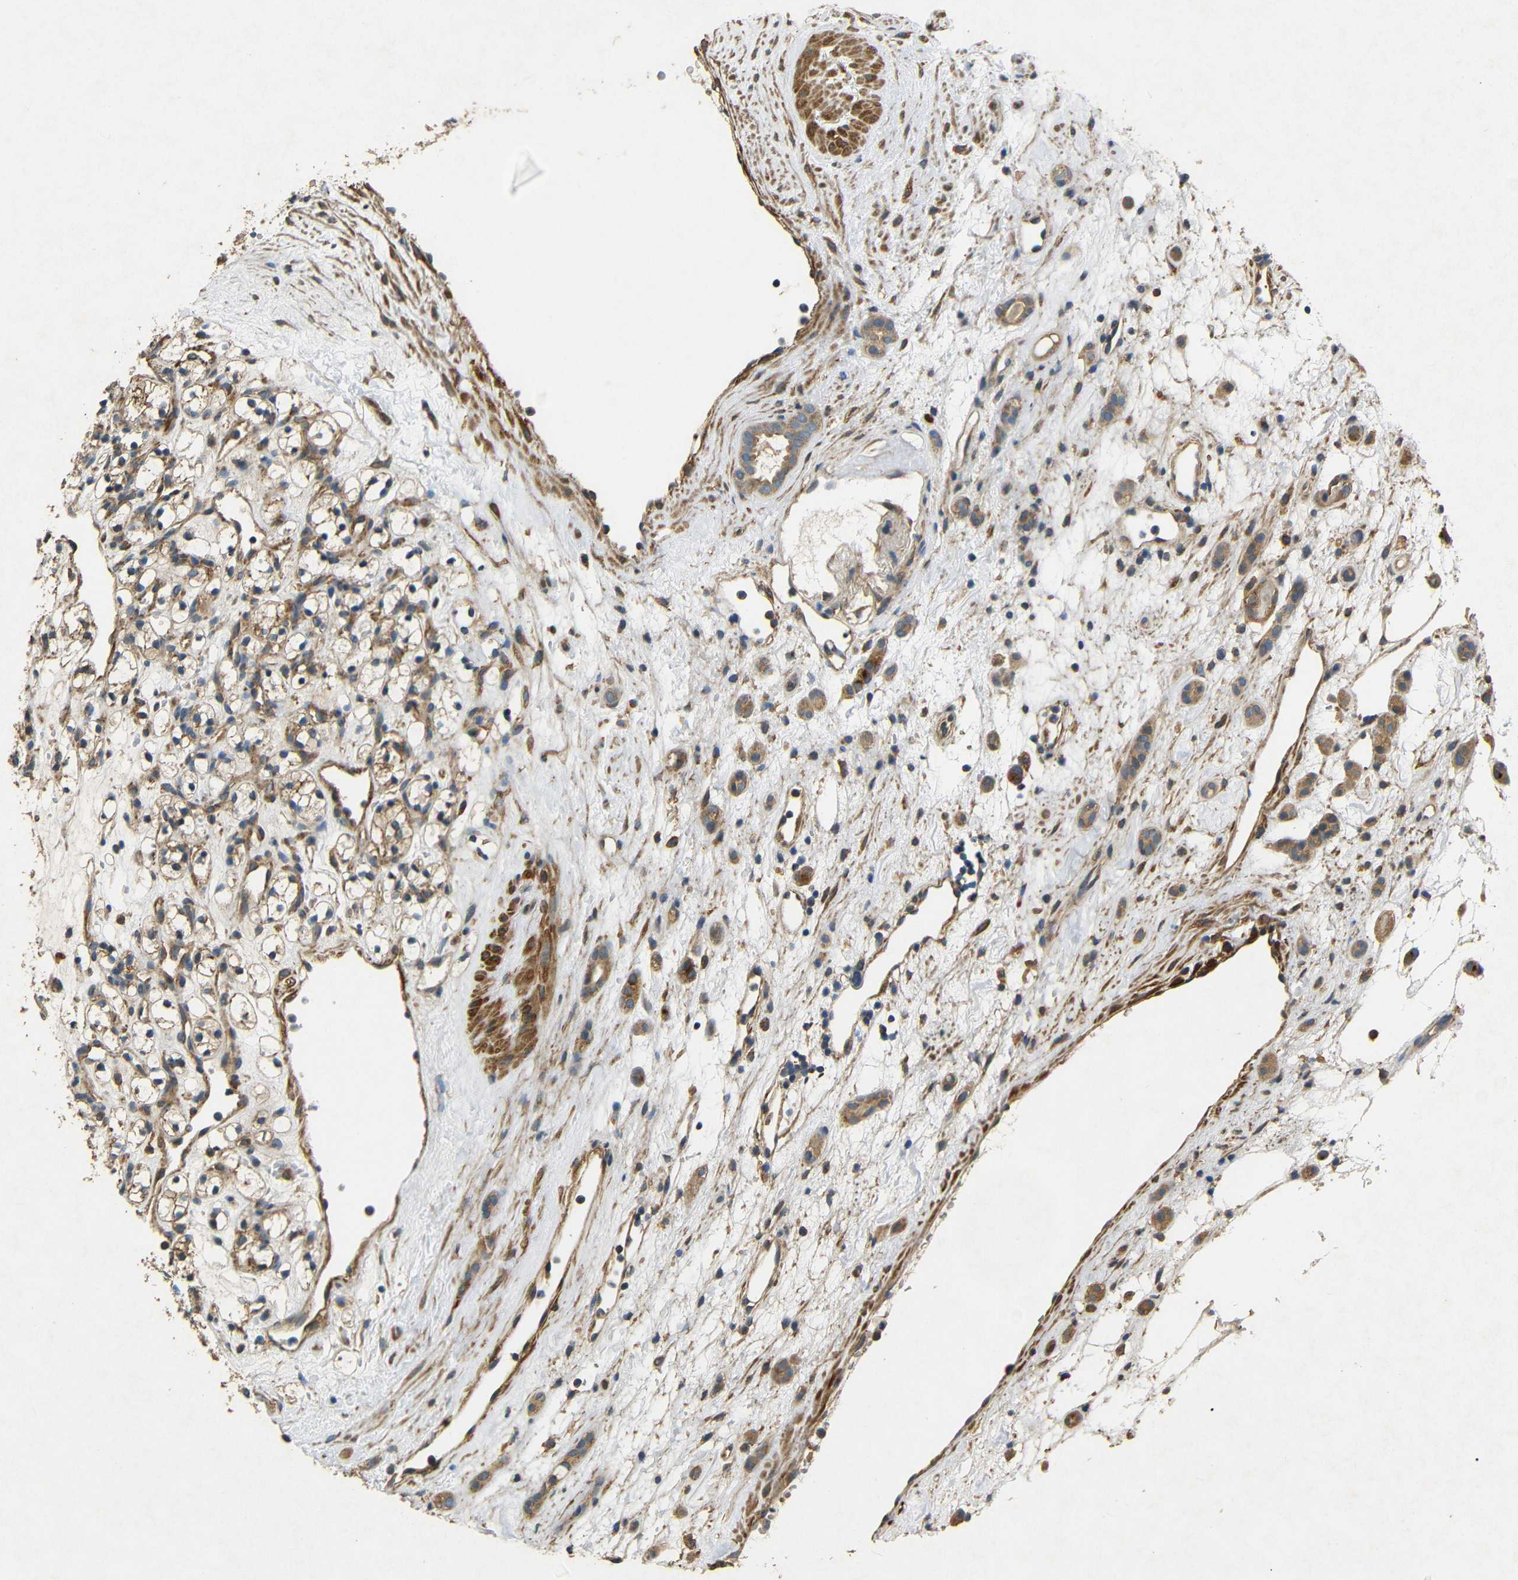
{"staining": {"intensity": "moderate", "quantity": ">75%", "location": "cytoplasmic/membranous"}, "tissue": "renal cancer", "cell_type": "Tumor cells", "image_type": "cancer", "snomed": [{"axis": "morphology", "description": "Adenocarcinoma, NOS"}, {"axis": "topography", "description": "Kidney"}], "caption": "A brown stain highlights moderate cytoplasmic/membranous positivity of a protein in human renal cancer tumor cells.", "gene": "BNIP3", "patient": {"sex": "female", "age": 60}}